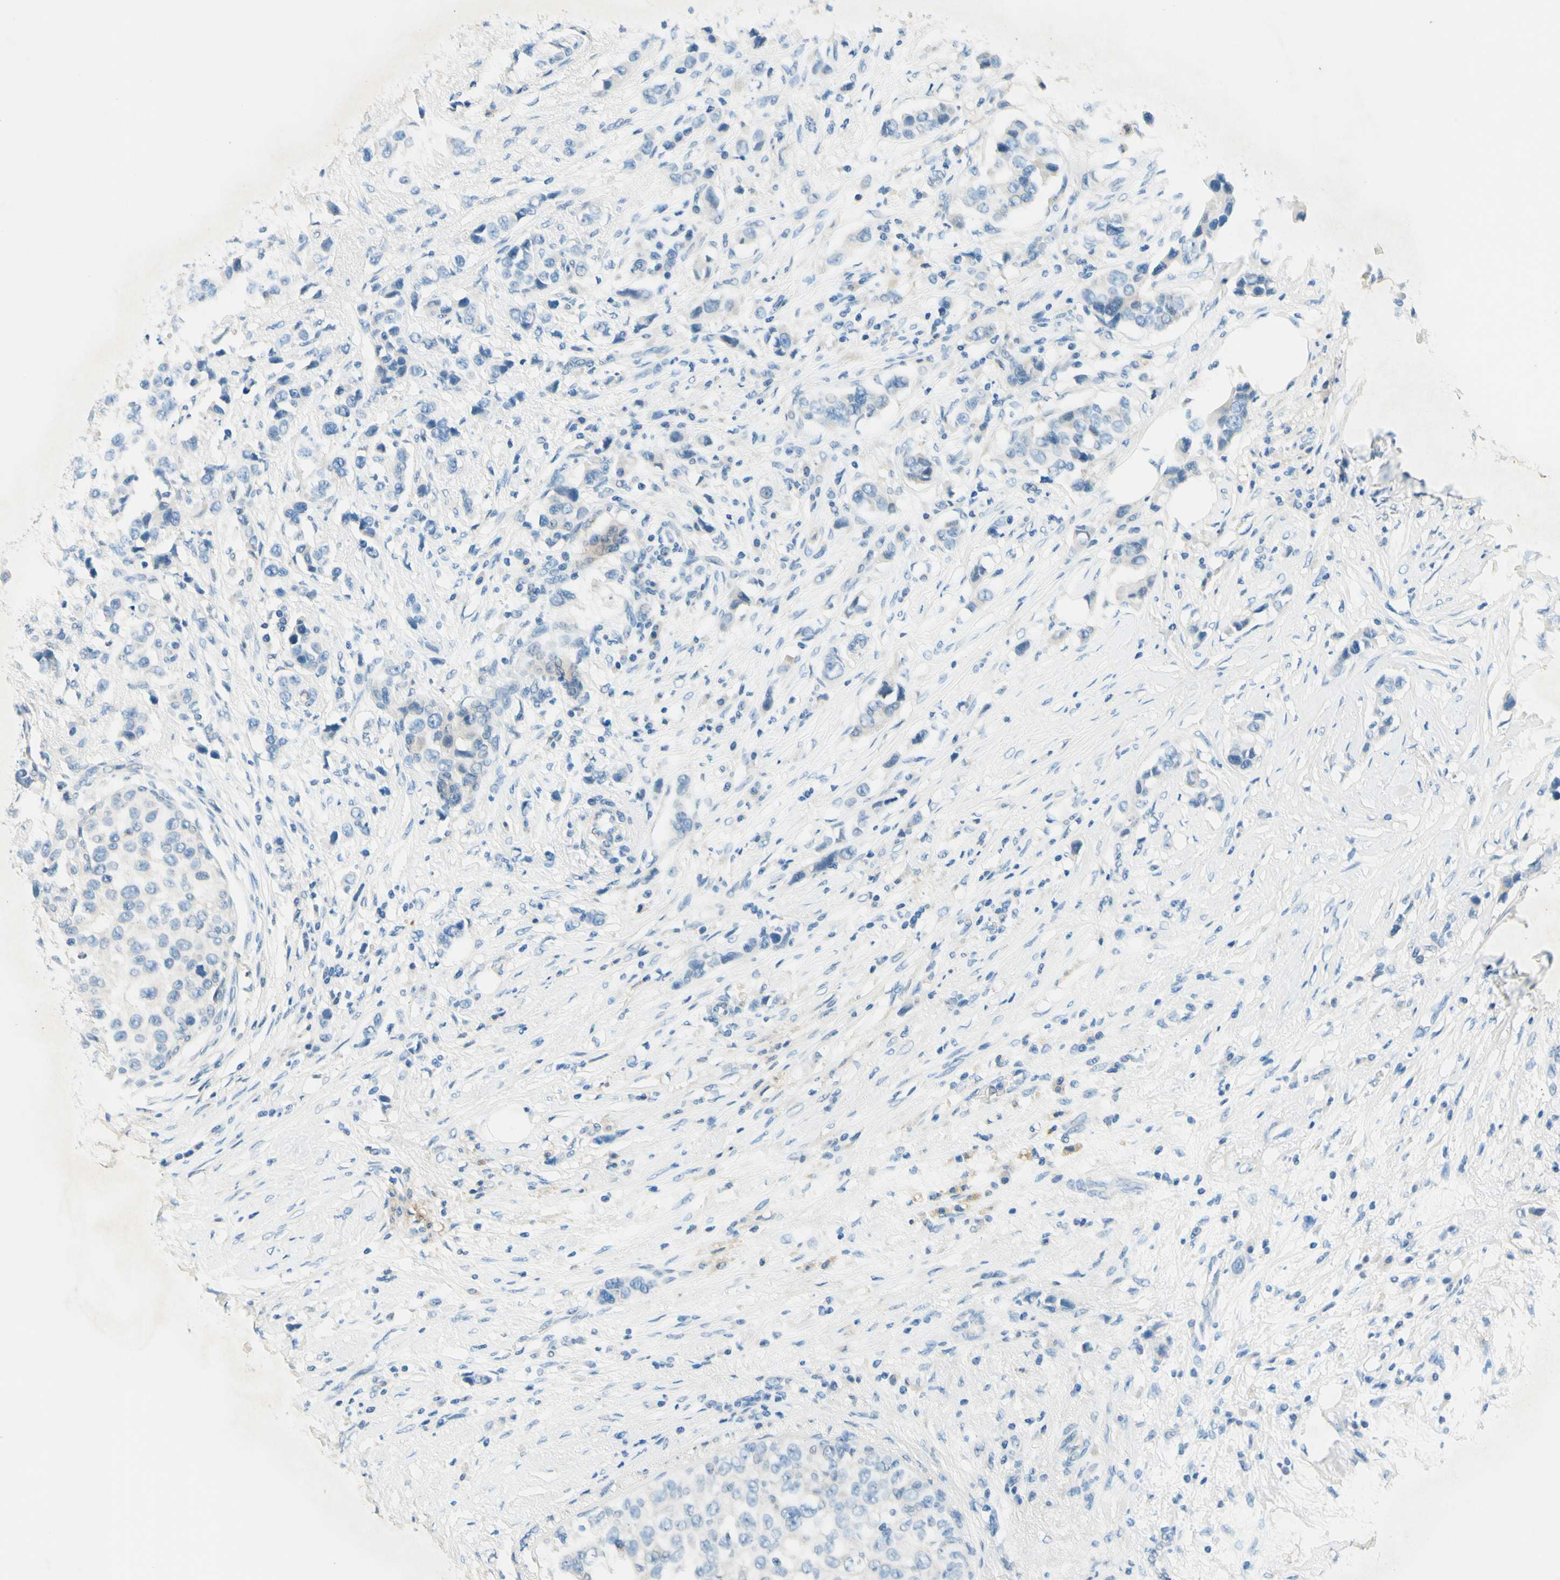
{"staining": {"intensity": "weak", "quantity": "<25%", "location": "cytoplasmic/membranous"}, "tissue": "breast cancer", "cell_type": "Tumor cells", "image_type": "cancer", "snomed": [{"axis": "morphology", "description": "Normal tissue, NOS"}, {"axis": "morphology", "description": "Duct carcinoma"}, {"axis": "topography", "description": "Breast"}], "caption": "Breast cancer (invasive ductal carcinoma) stained for a protein using immunohistochemistry (IHC) demonstrates no expression tumor cells.", "gene": "SIGLEC9", "patient": {"sex": "female", "age": 50}}